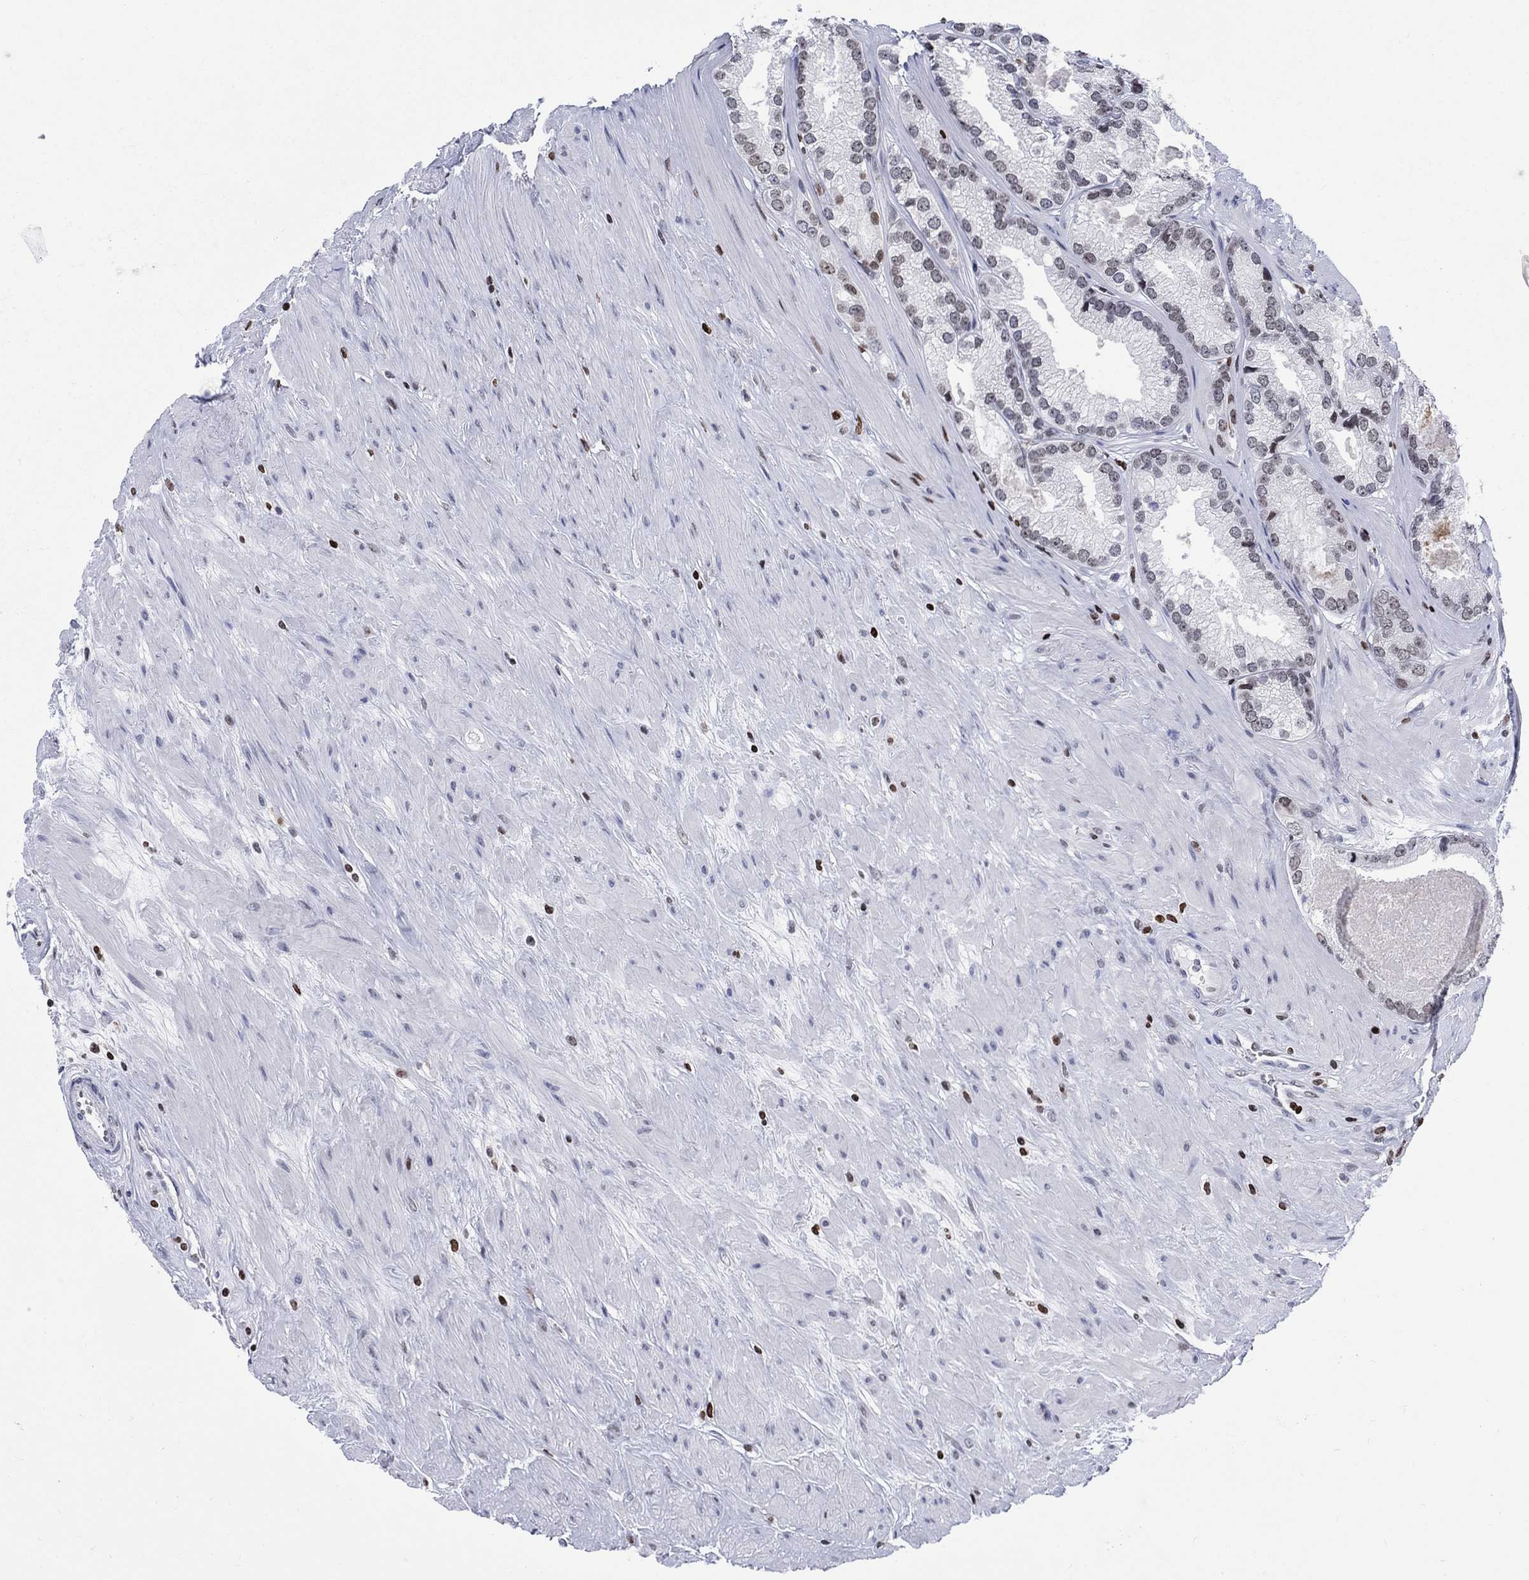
{"staining": {"intensity": "strong", "quantity": "25%-75%", "location": "nuclear"}, "tissue": "prostate cancer", "cell_type": "Tumor cells", "image_type": "cancer", "snomed": [{"axis": "morphology", "description": "Adenocarcinoma, High grade"}, {"axis": "topography", "description": "Prostate and seminal vesicle, NOS"}], "caption": "Prostate cancer was stained to show a protein in brown. There is high levels of strong nuclear staining in about 25%-75% of tumor cells. Nuclei are stained in blue.", "gene": "HMGA1", "patient": {"sex": "male", "age": 62}}